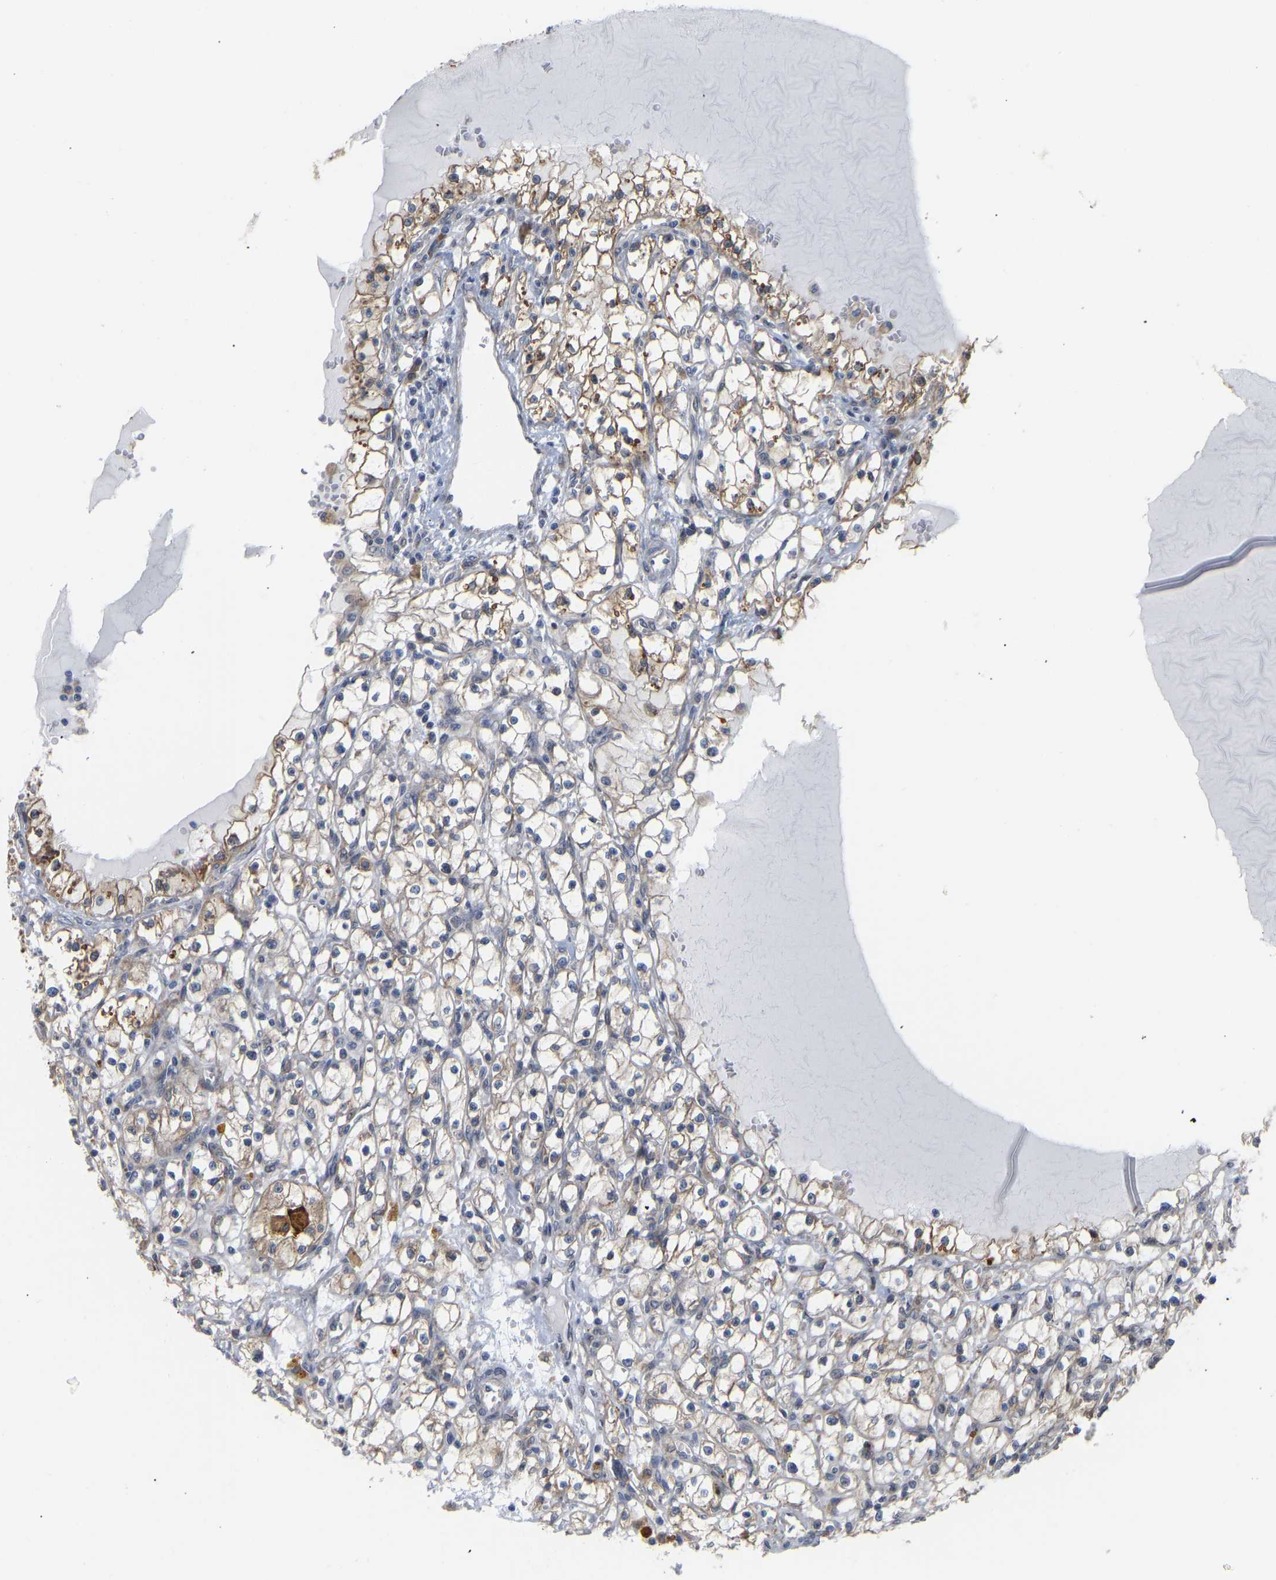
{"staining": {"intensity": "moderate", "quantity": "25%-75%", "location": "cytoplasmic/membranous"}, "tissue": "renal cancer", "cell_type": "Tumor cells", "image_type": "cancer", "snomed": [{"axis": "morphology", "description": "Adenocarcinoma, NOS"}, {"axis": "topography", "description": "Kidney"}], "caption": "Tumor cells display moderate cytoplasmic/membranous staining in about 25%-75% of cells in renal cancer.", "gene": "BEND3", "patient": {"sex": "male", "age": 56}}